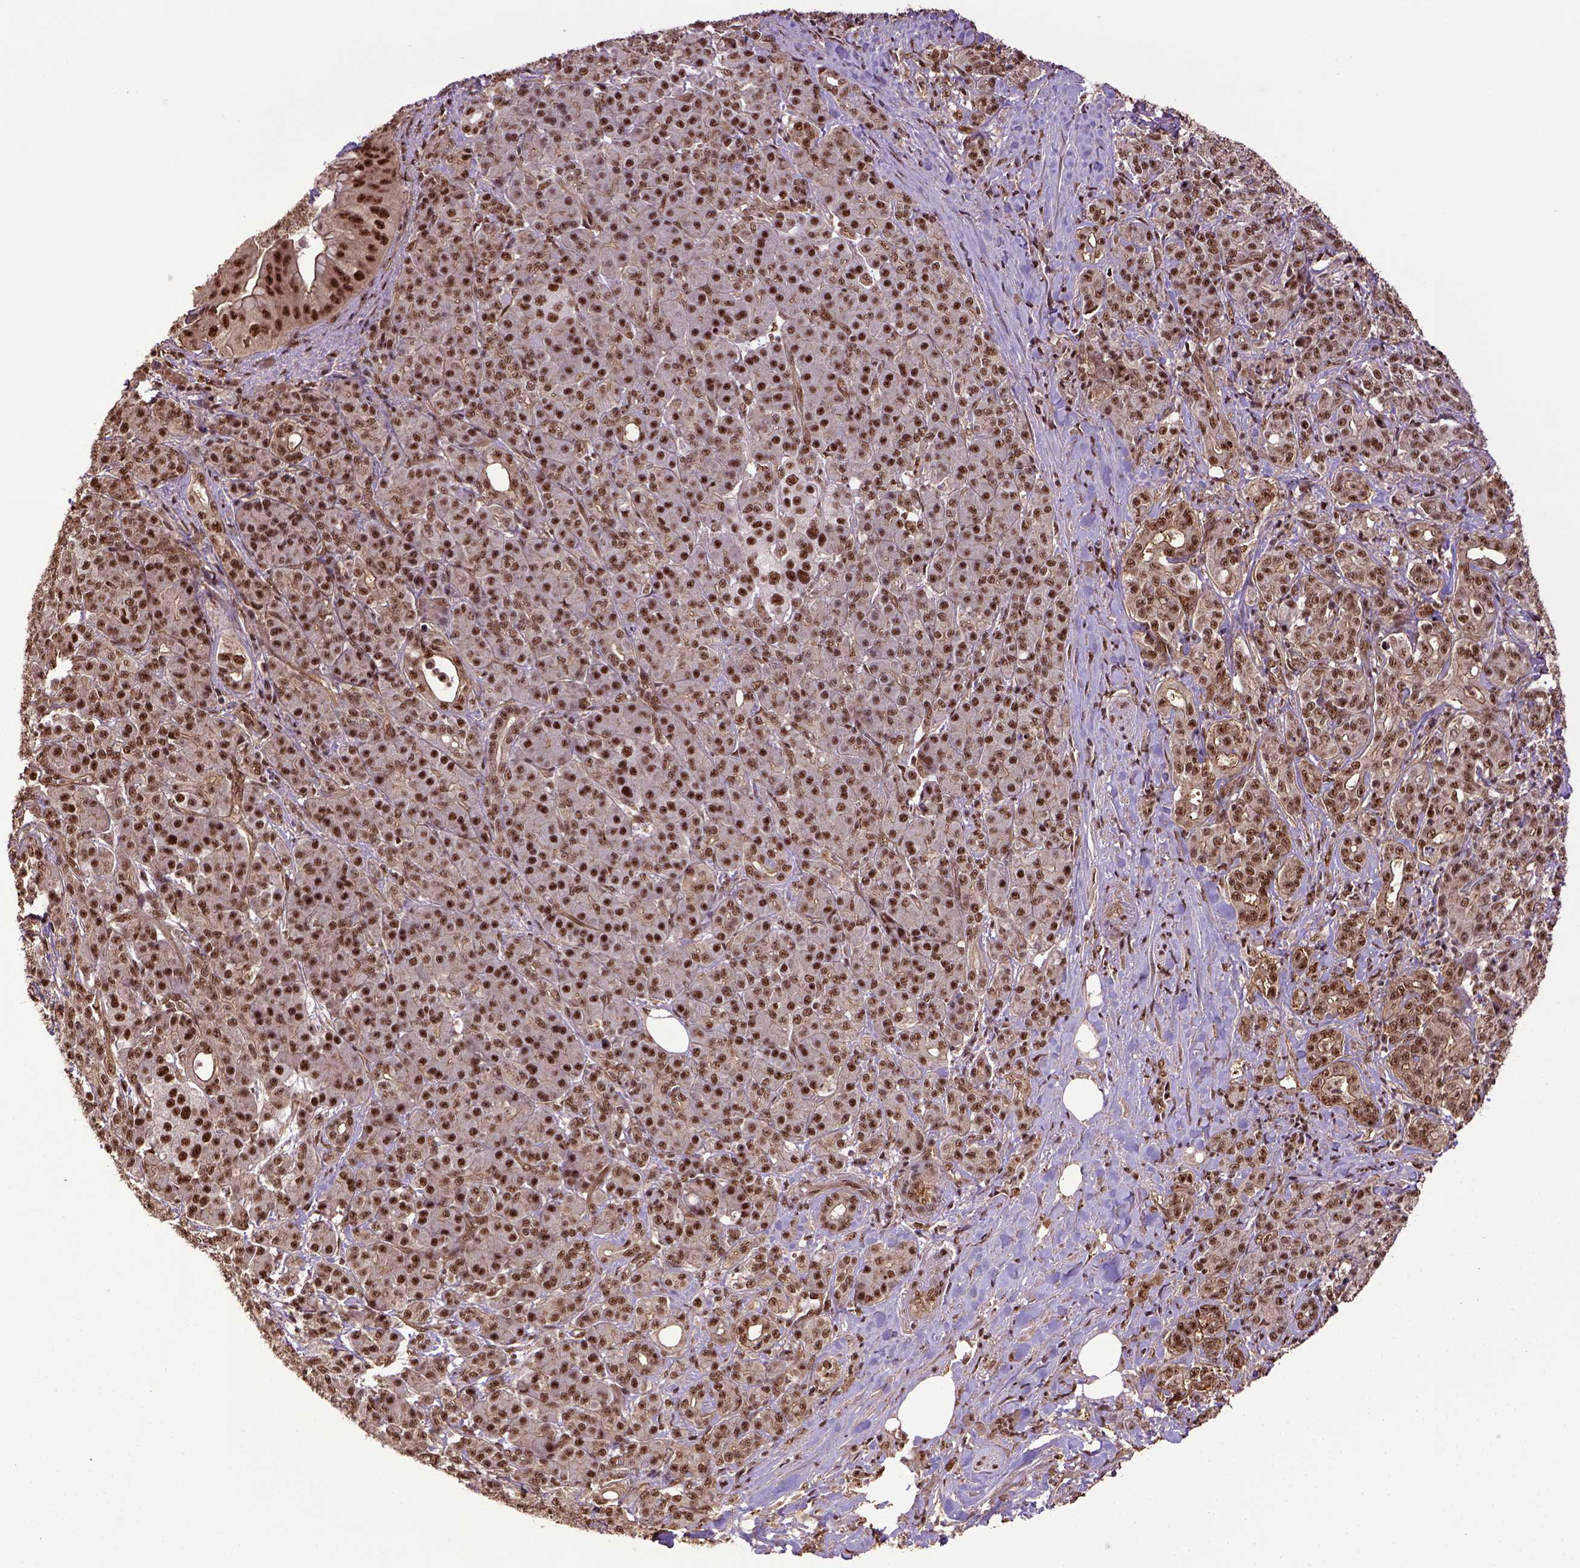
{"staining": {"intensity": "strong", "quantity": ">75%", "location": "nuclear"}, "tissue": "pancreatic cancer", "cell_type": "Tumor cells", "image_type": "cancer", "snomed": [{"axis": "morphology", "description": "Normal tissue, NOS"}, {"axis": "morphology", "description": "Inflammation, NOS"}, {"axis": "morphology", "description": "Adenocarcinoma, NOS"}, {"axis": "topography", "description": "Pancreas"}], "caption": "A micrograph showing strong nuclear expression in approximately >75% of tumor cells in pancreatic cancer (adenocarcinoma), as visualized by brown immunohistochemical staining.", "gene": "PPIG", "patient": {"sex": "male", "age": 57}}